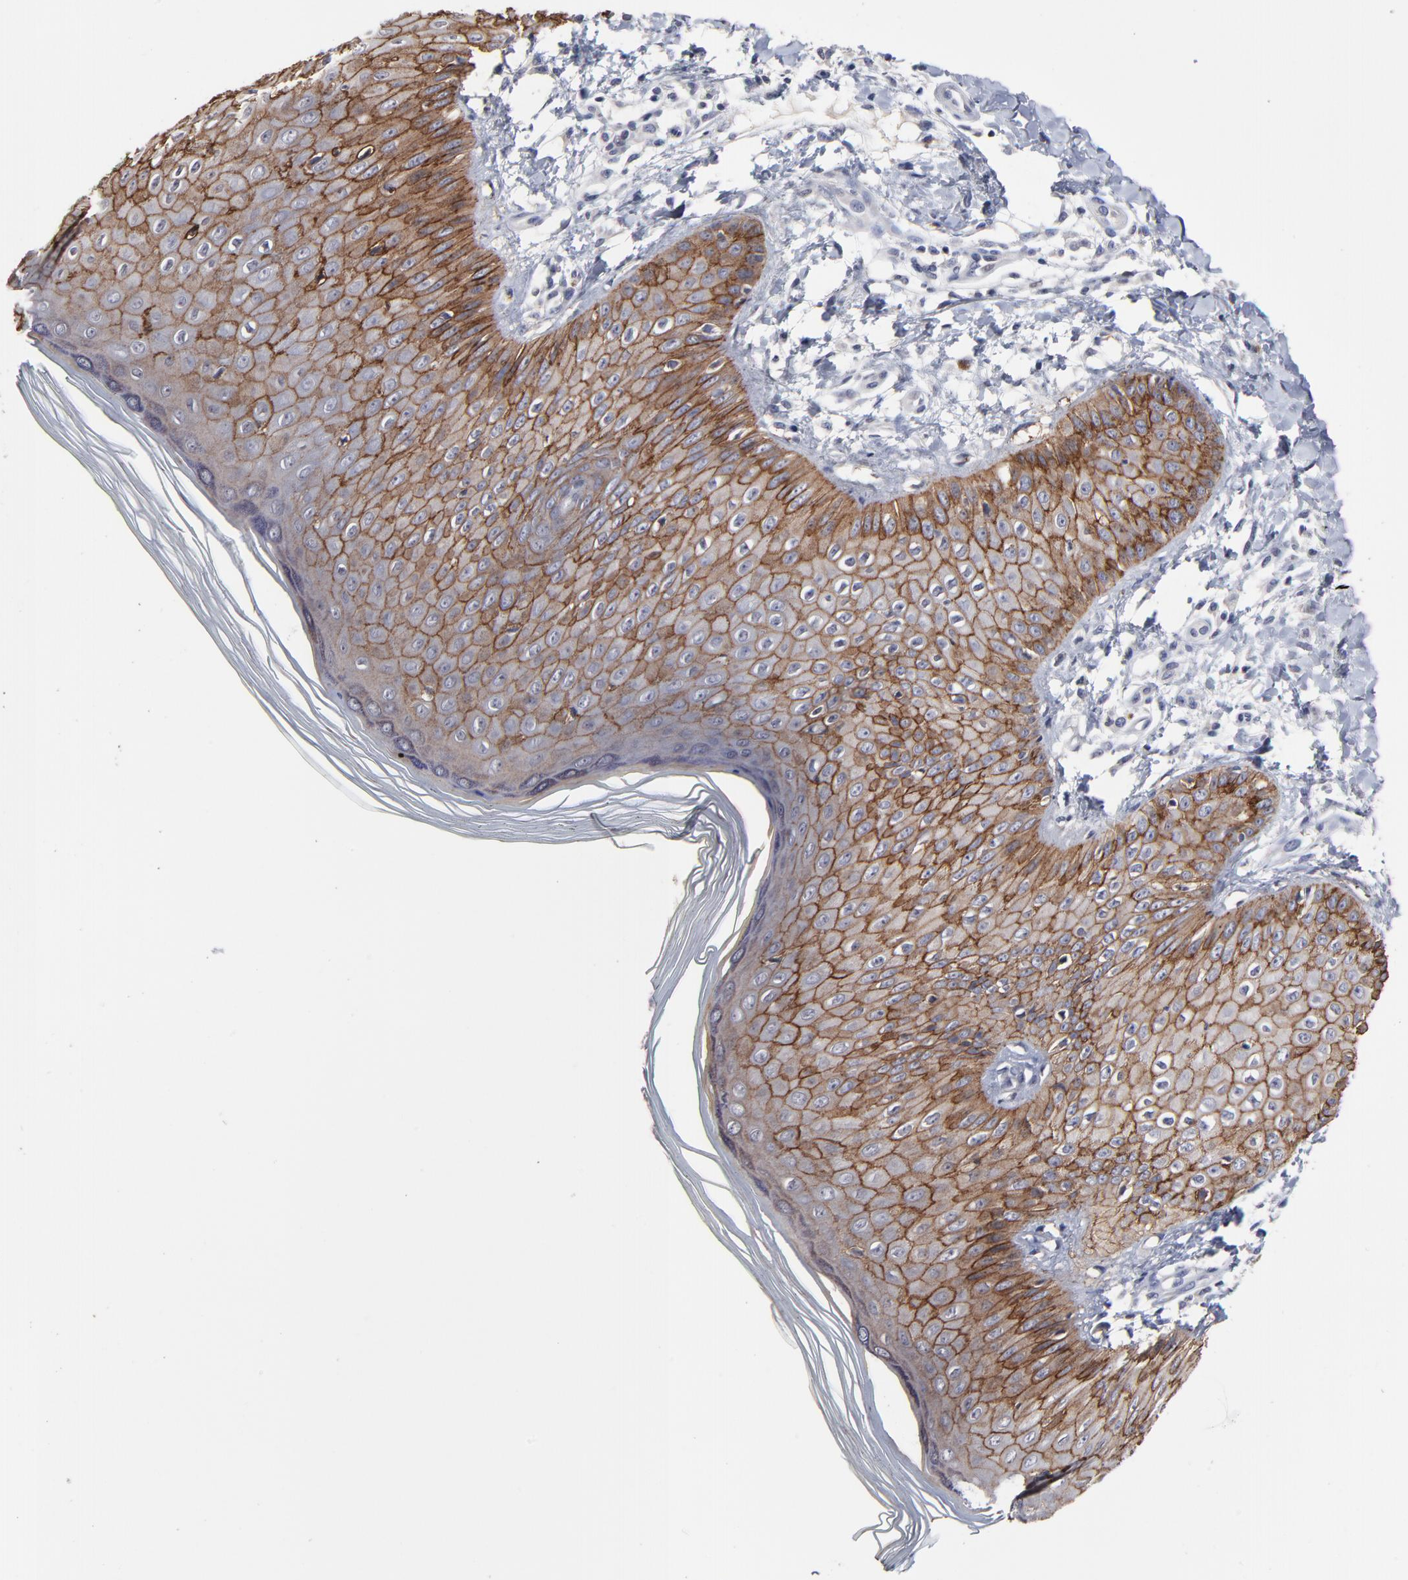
{"staining": {"intensity": "moderate", "quantity": ">75%", "location": "cytoplasmic/membranous"}, "tissue": "skin", "cell_type": "Epidermal cells", "image_type": "normal", "snomed": [{"axis": "morphology", "description": "Normal tissue, NOS"}, {"axis": "morphology", "description": "Inflammation, NOS"}, {"axis": "topography", "description": "Soft tissue"}, {"axis": "topography", "description": "Anal"}], "caption": "Immunohistochemistry (IHC) of normal skin reveals medium levels of moderate cytoplasmic/membranous staining in about >75% of epidermal cells.", "gene": "CXADR", "patient": {"sex": "female", "age": 15}}